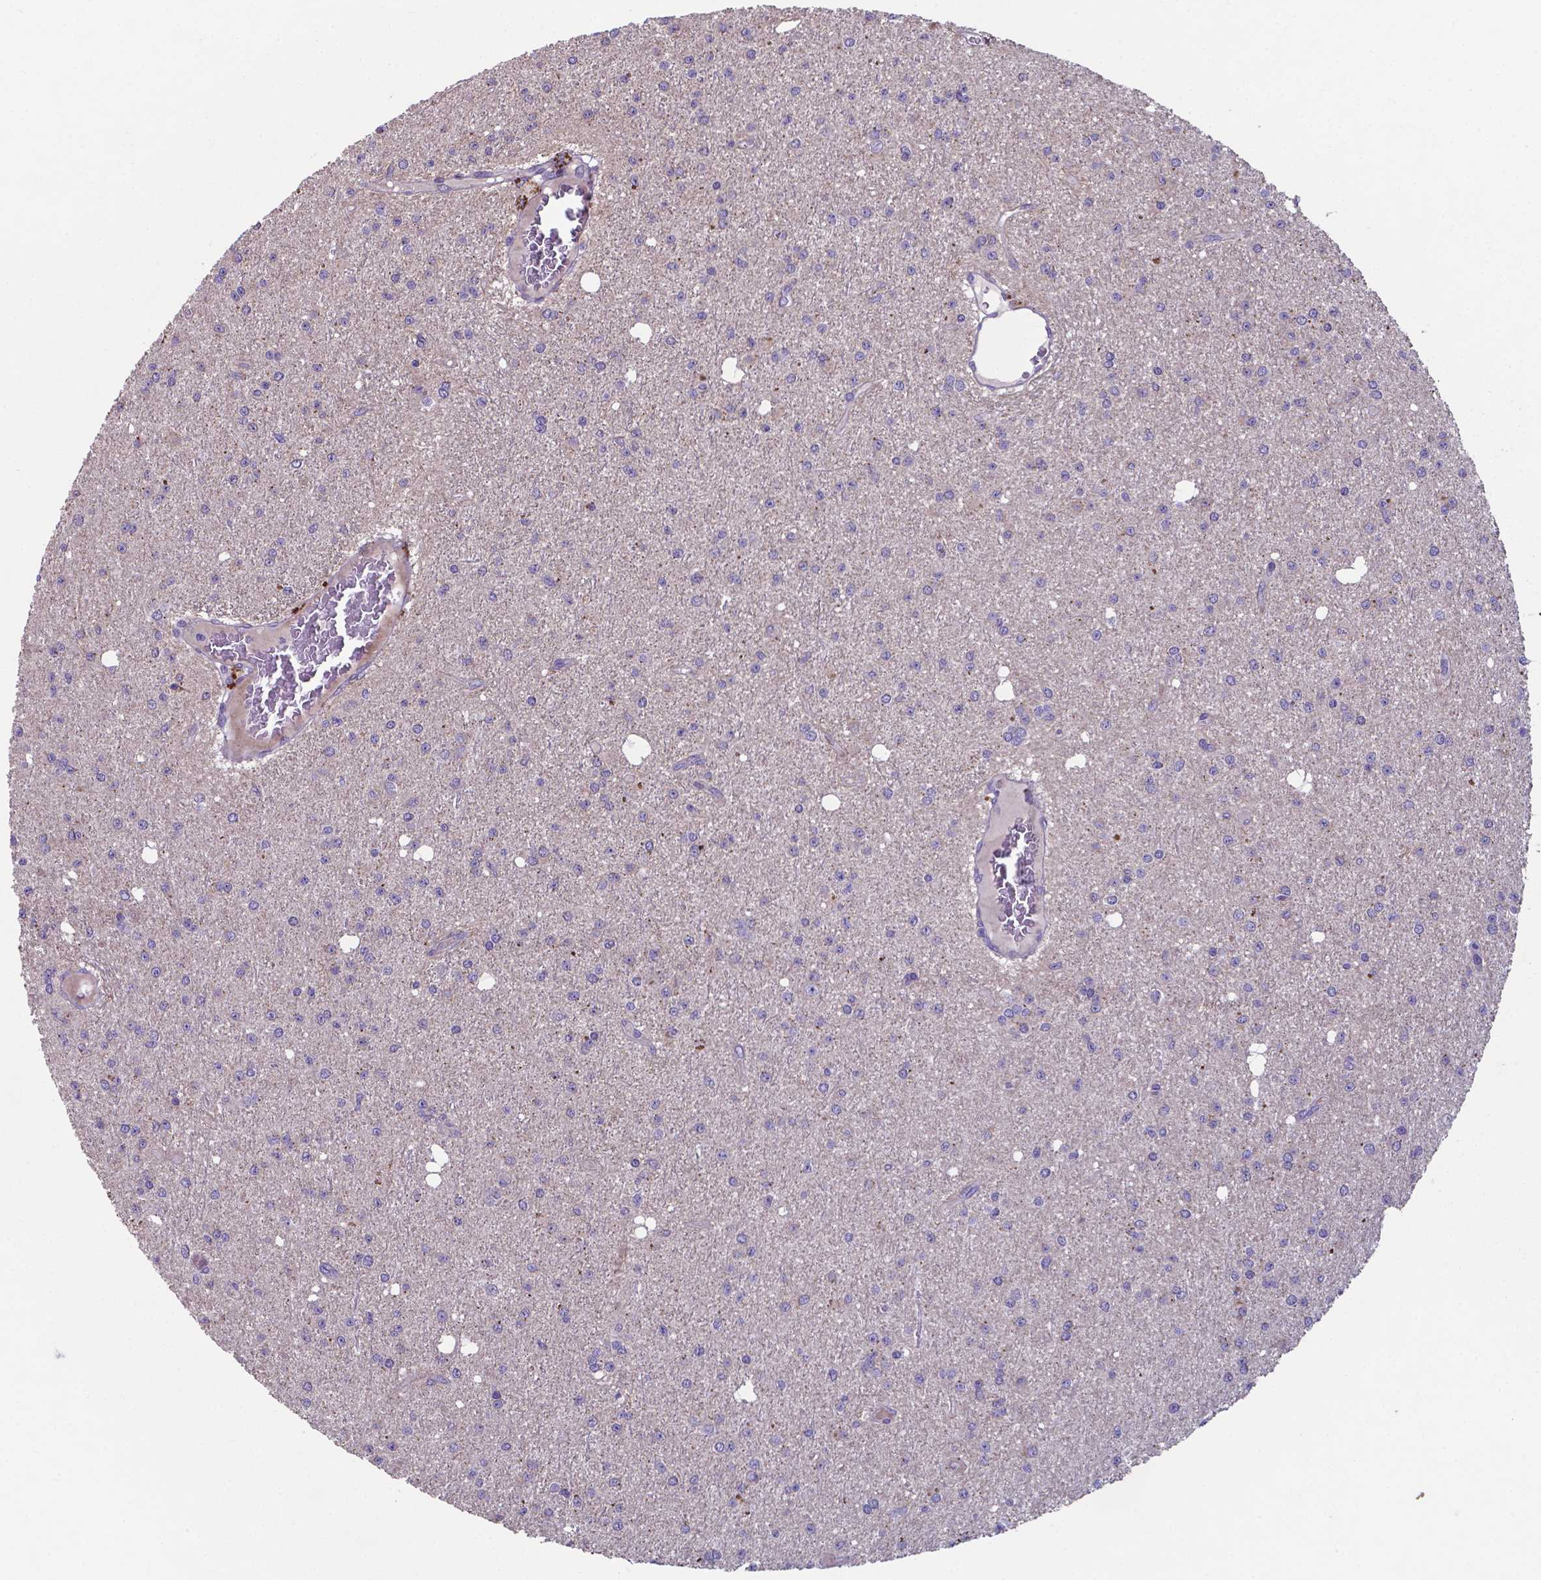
{"staining": {"intensity": "negative", "quantity": "none", "location": "none"}, "tissue": "glioma", "cell_type": "Tumor cells", "image_type": "cancer", "snomed": [{"axis": "morphology", "description": "Glioma, malignant, Low grade"}, {"axis": "topography", "description": "Brain"}], "caption": "Tumor cells show no significant protein staining in malignant glioma (low-grade).", "gene": "TYRO3", "patient": {"sex": "male", "age": 27}}